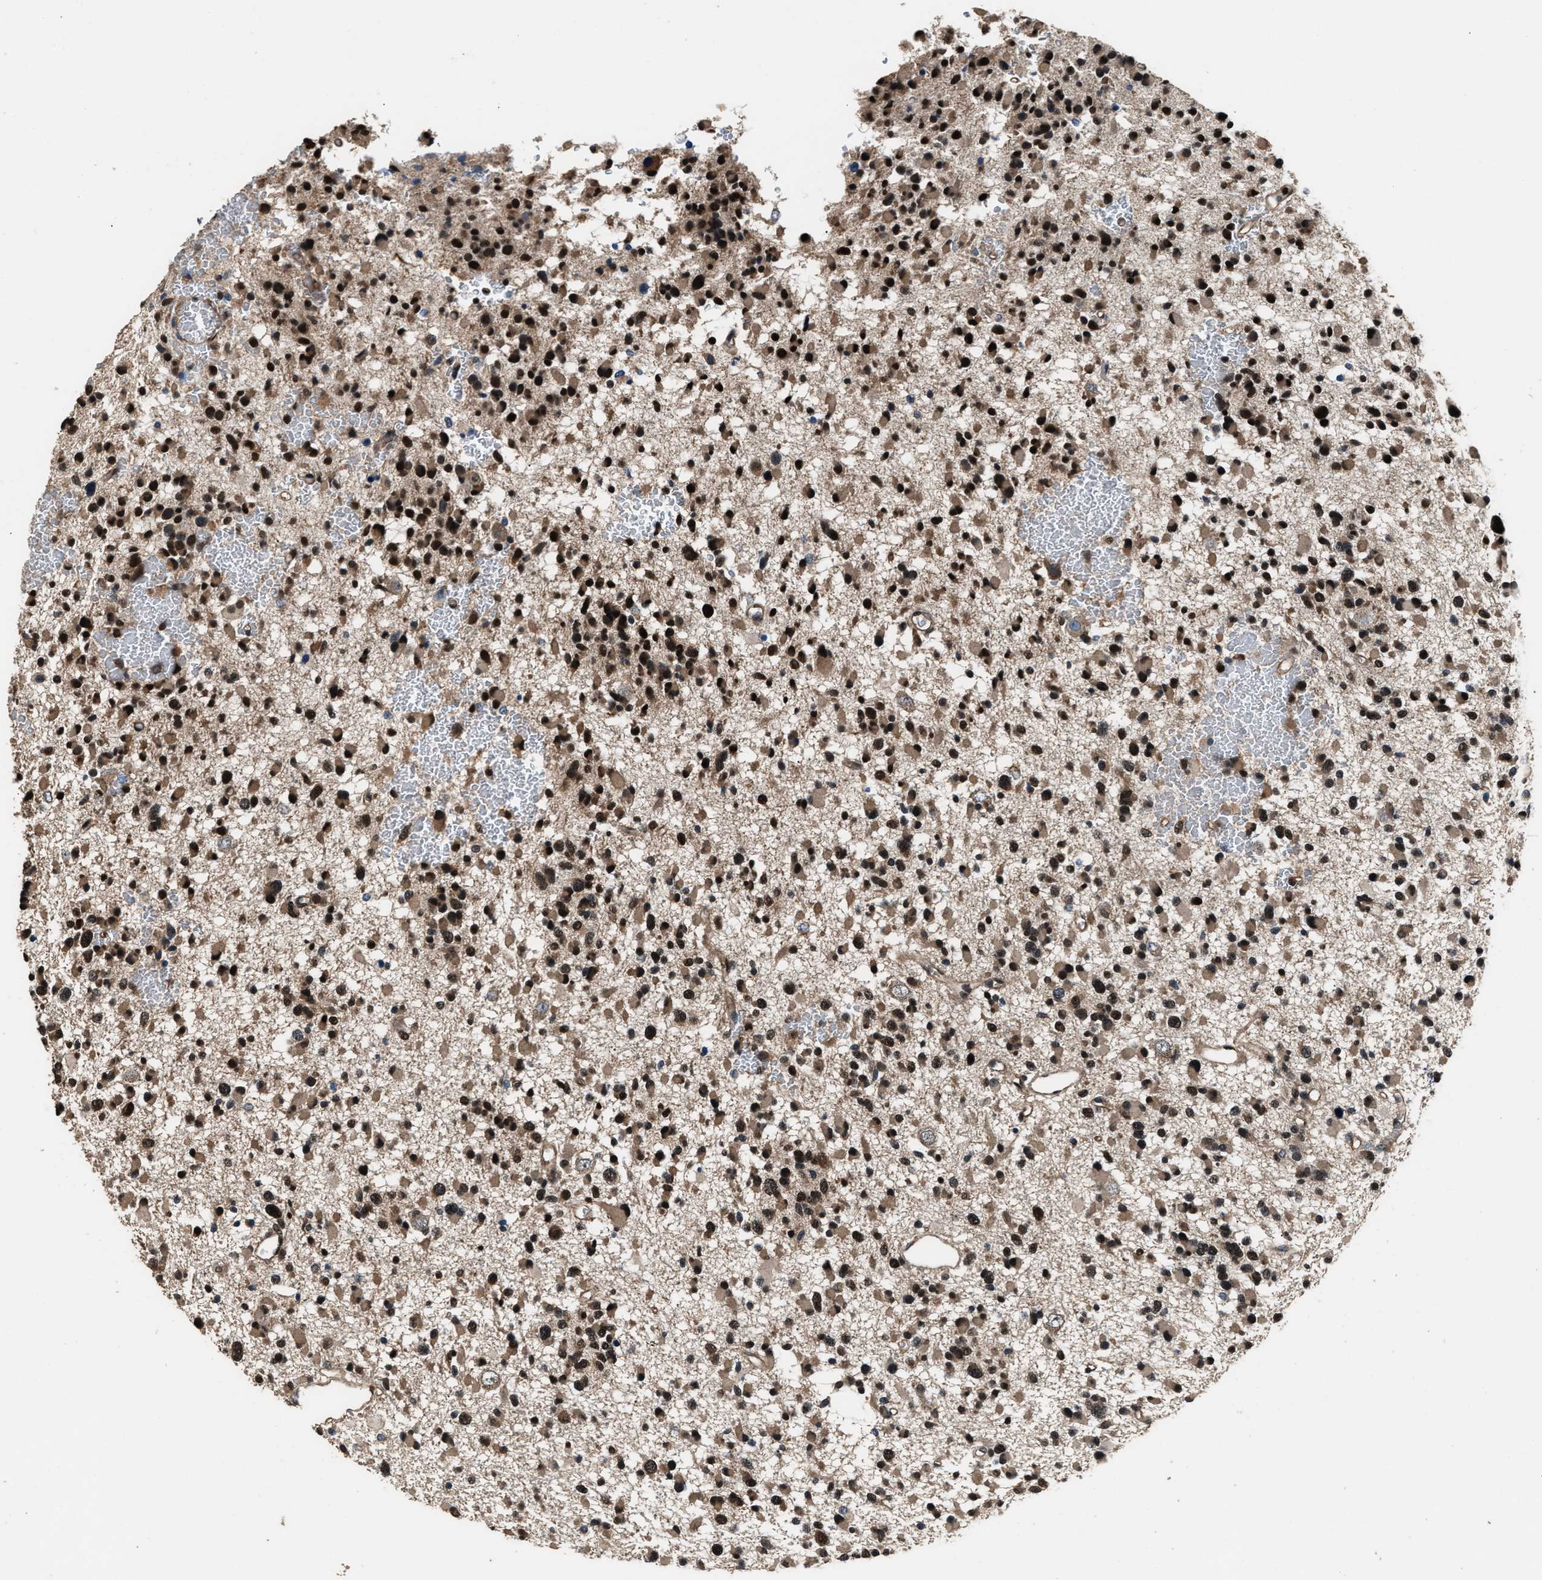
{"staining": {"intensity": "strong", "quantity": "25%-75%", "location": "cytoplasmic/membranous,nuclear"}, "tissue": "glioma", "cell_type": "Tumor cells", "image_type": "cancer", "snomed": [{"axis": "morphology", "description": "Glioma, malignant, Low grade"}, {"axis": "topography", "description": "Brain"}], "caption": "A micrograph of malignant low-grade glioma stained for a protein exhibits strong cytoplasmic/membranous and nuclear brown staining in tumor cells.", "gene": "DFFA", "patient": {"sex": "female", "age": 22}}